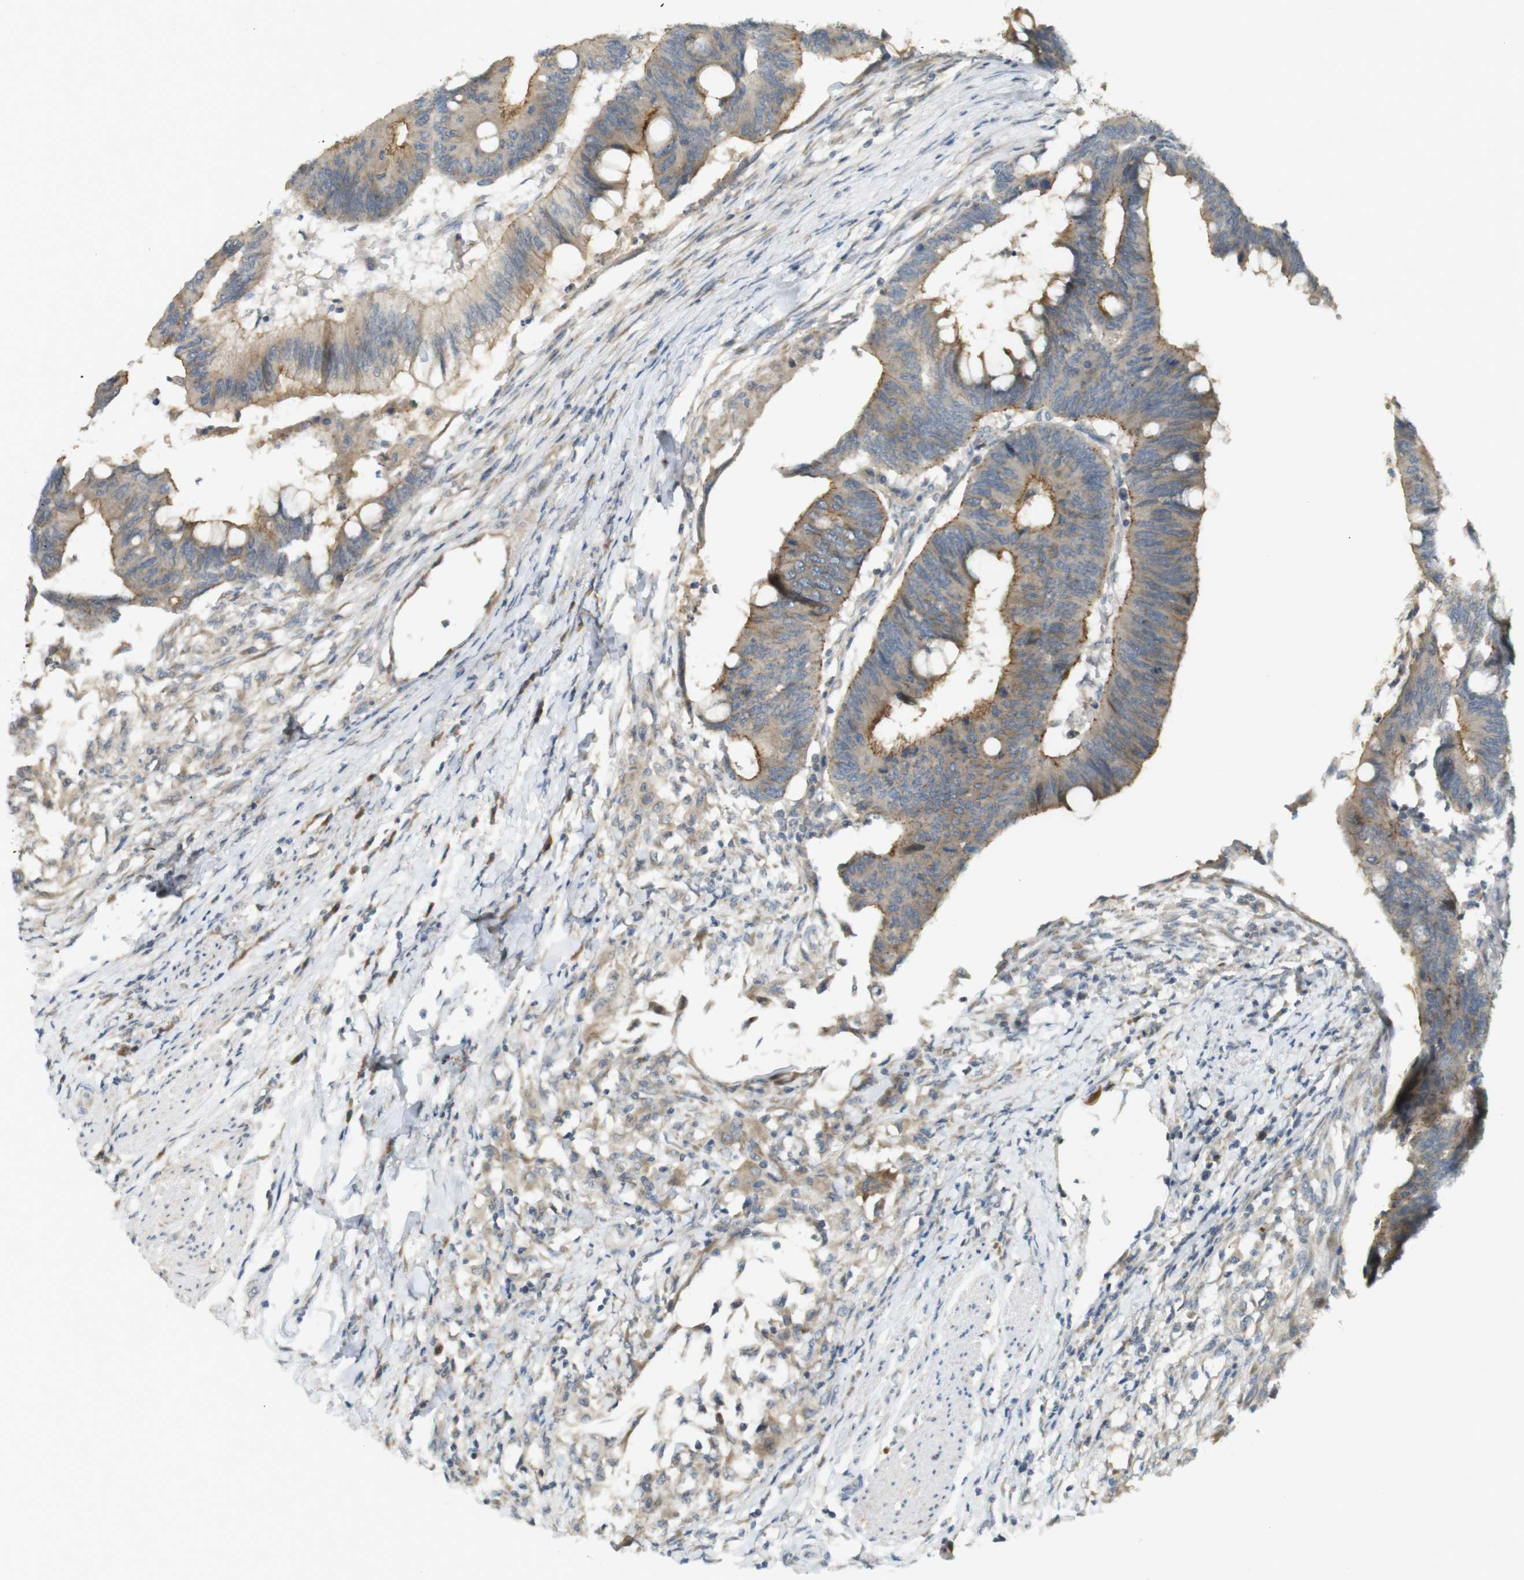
{"staining": {"intensity": "moderate", "quantity": ">75%", "location": "cytoplasmic/membranous"}, "tissue": "colorectal cancer", "cell_type": "Tumor cells", "image_type": "cancer", "snomed": [{"axis": "morphology", "description": "Normal tissue, NOS"}, {"axis": "morphology", "description": "Adenocarcinoma, NOS"}, {"axis": "topography", "description": "Rectum"}, {"axis": "topography", "description": "Peripheral nerve tissue"}], "caption": "Immunohistochemical staining of colorectal cancer (adenocarcinoma) reveals medium levels of moderate cytoplasmic/membranous protein expression in about >75% of tumor cells.", "gene": "CLRN3", "patient": {"sex": "male", "age": 92}}